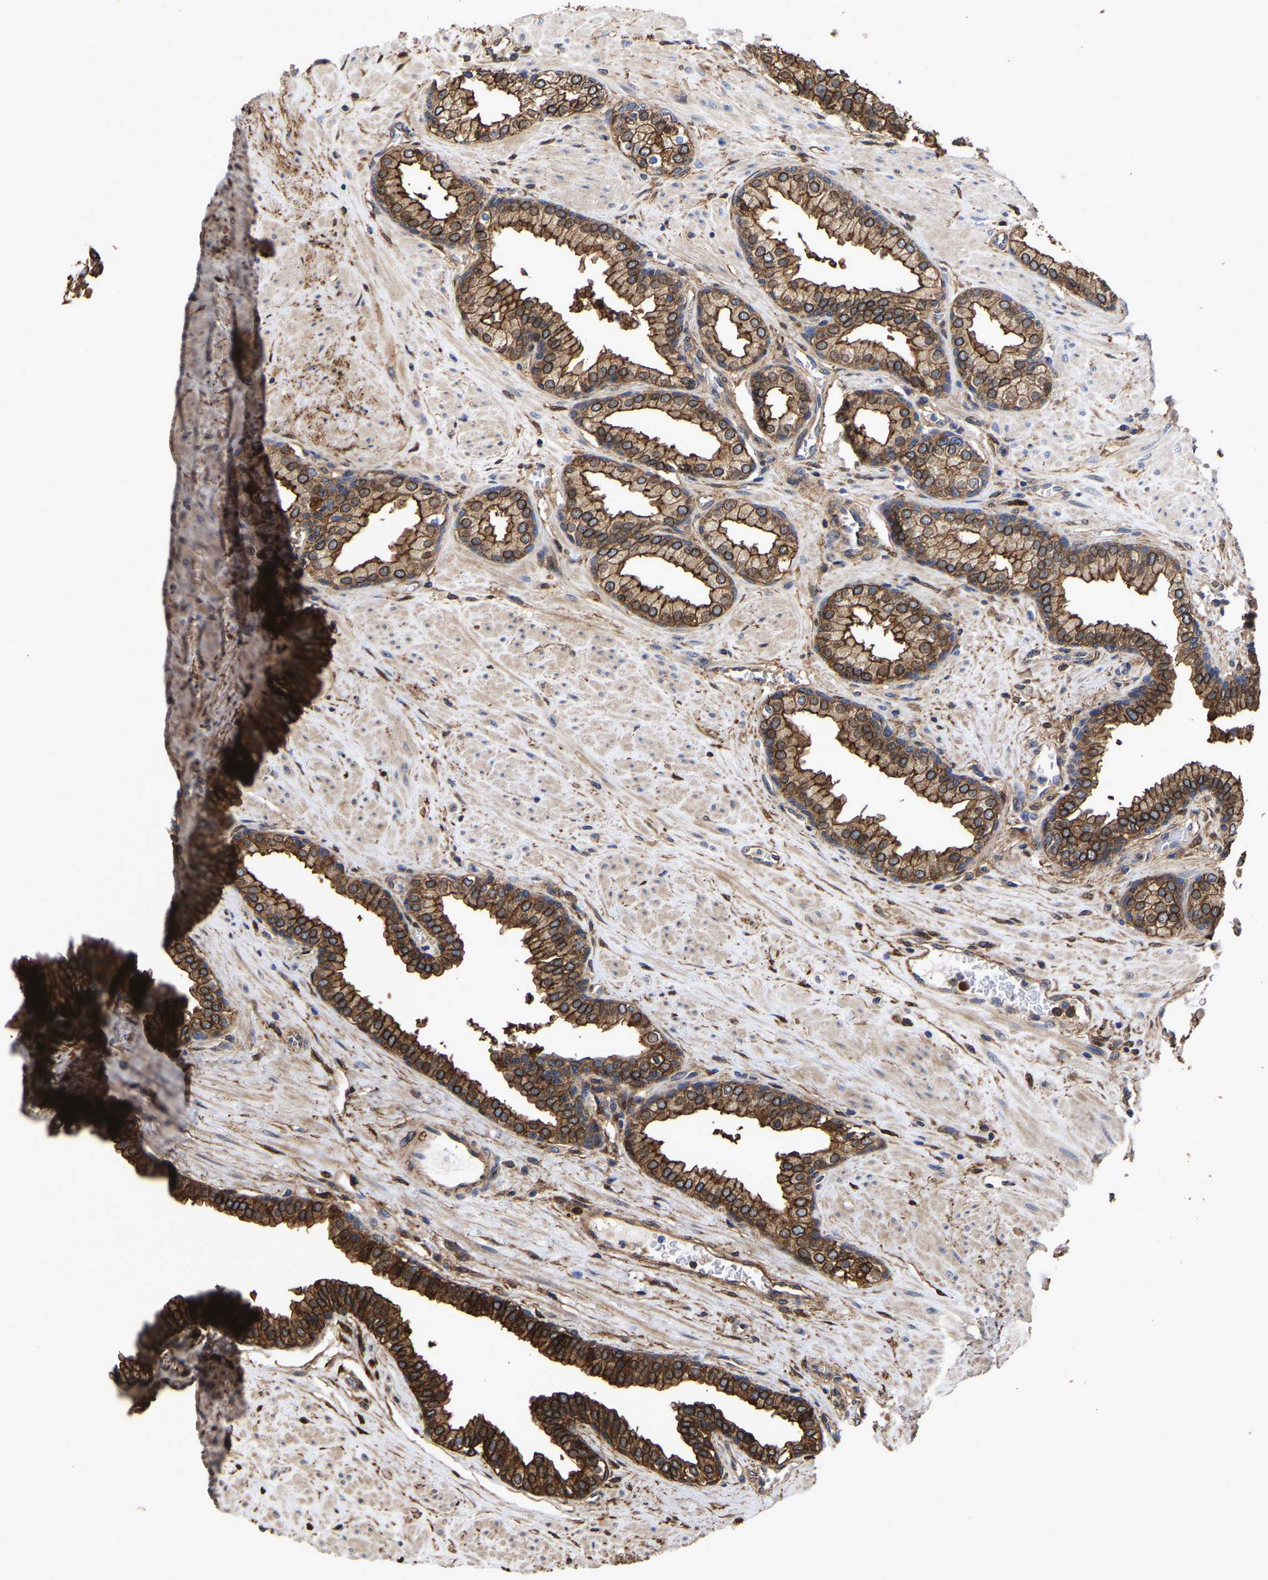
{"staining": {"intensity": "strong", "quantity": ">75%", "location": "cytoplasmic/membranous,nuclear"}, "tissue": "prostate", "cell_type": "Glandular cells", "image_type": "normal", "snomed": [{"axis": "morphology", "description": "Normal tissue, NOS"}, {"axis": "topography", "description": "Prostate"}], "caption": "IHC photomicrograph of normal human prostate stained for a protein (brown), which shows high levels of strong cytoplasmic/membranous,nuclear staining in about >75% of glandular cells.", "gene": "LIF", "patient": {"sex": "male", "age": 51}}